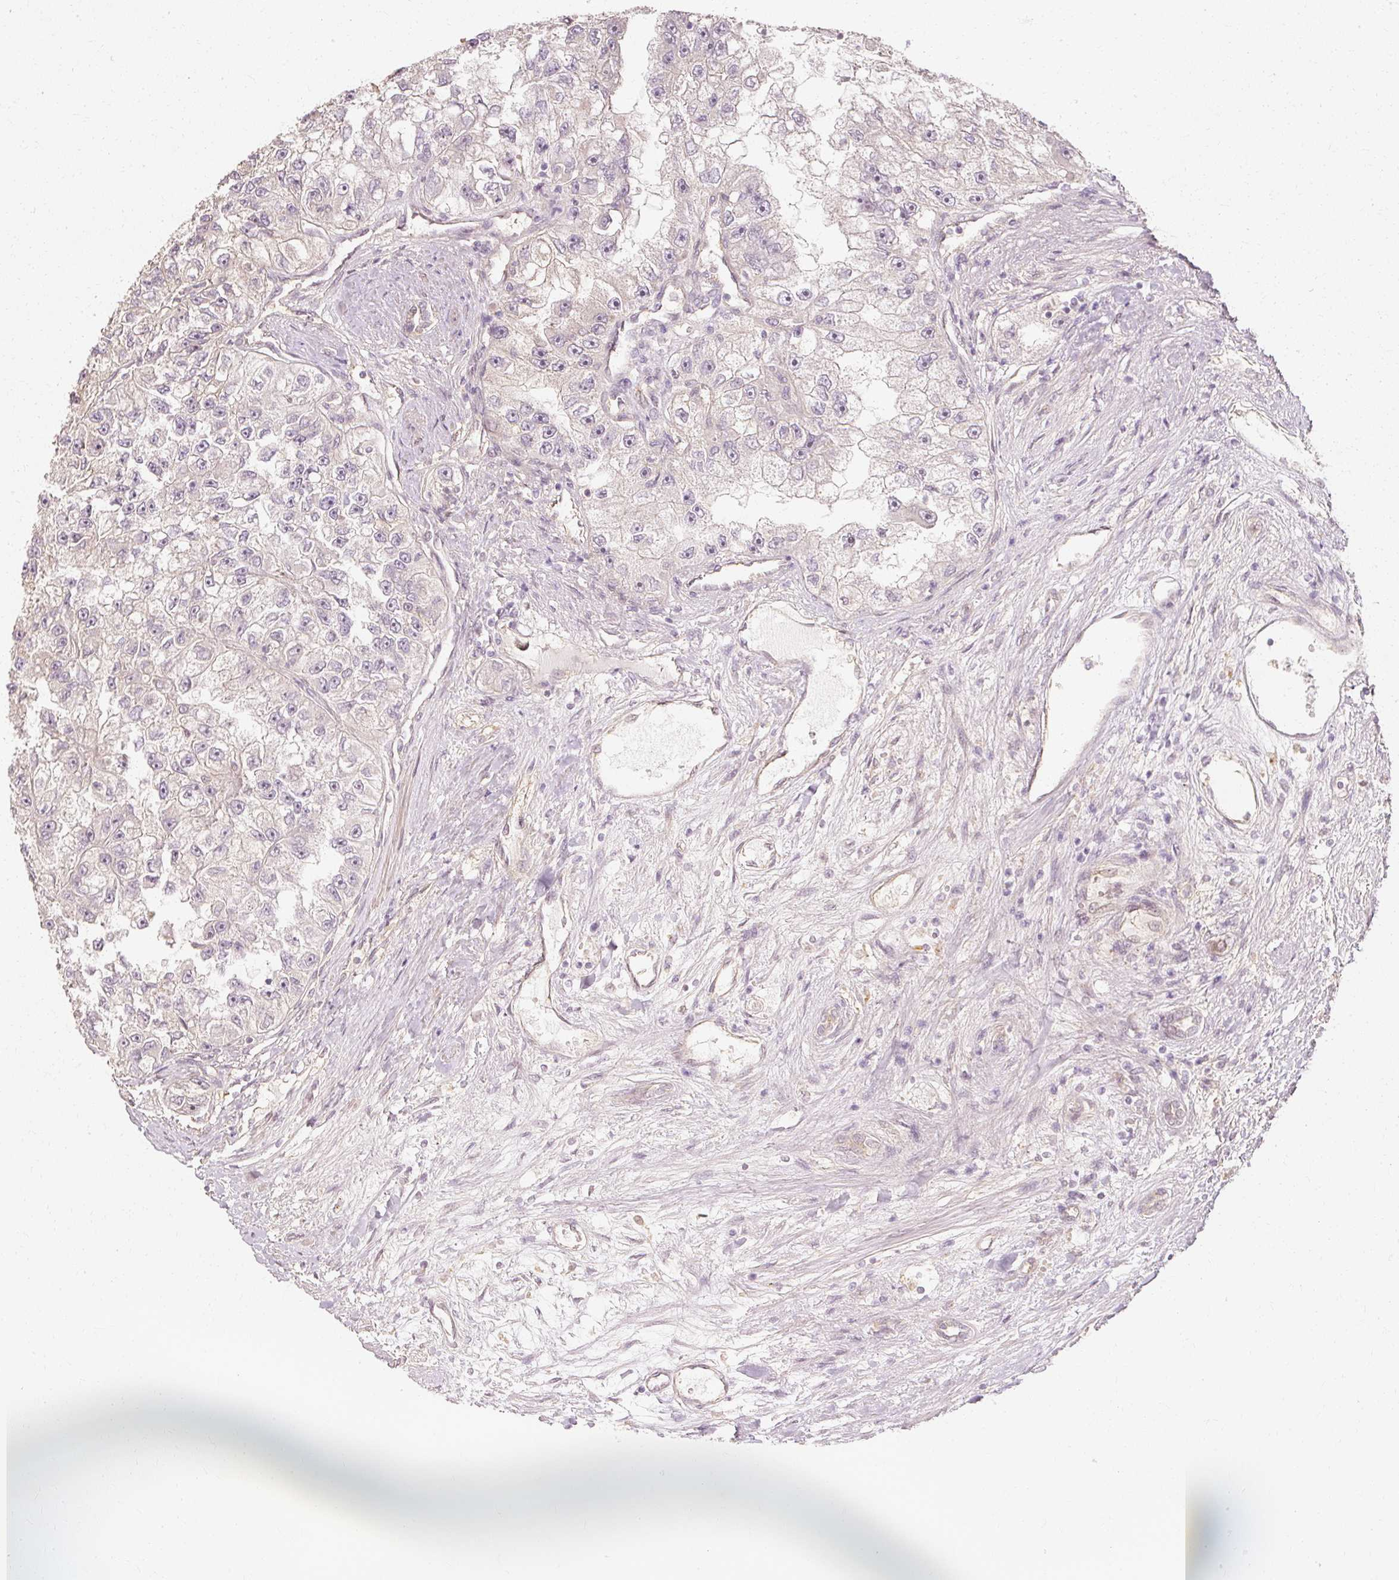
{"staining": {"intensity": "negative", "quantity": "none", "location": "none"}, "tissue": "renal cancer", "cell_type": "Tumor cells", "image_type": "cancer", "snomed": [{"axis": "morphology", "description": "Adenocarcinoma, NOS"}, {"axis": "topography", "description": "Kidney"}], "caption": "Tumor cells show no significant expression in renal cancer.", "gene": "GNAQ", "patient": {"sex": "male", "age": 63}}